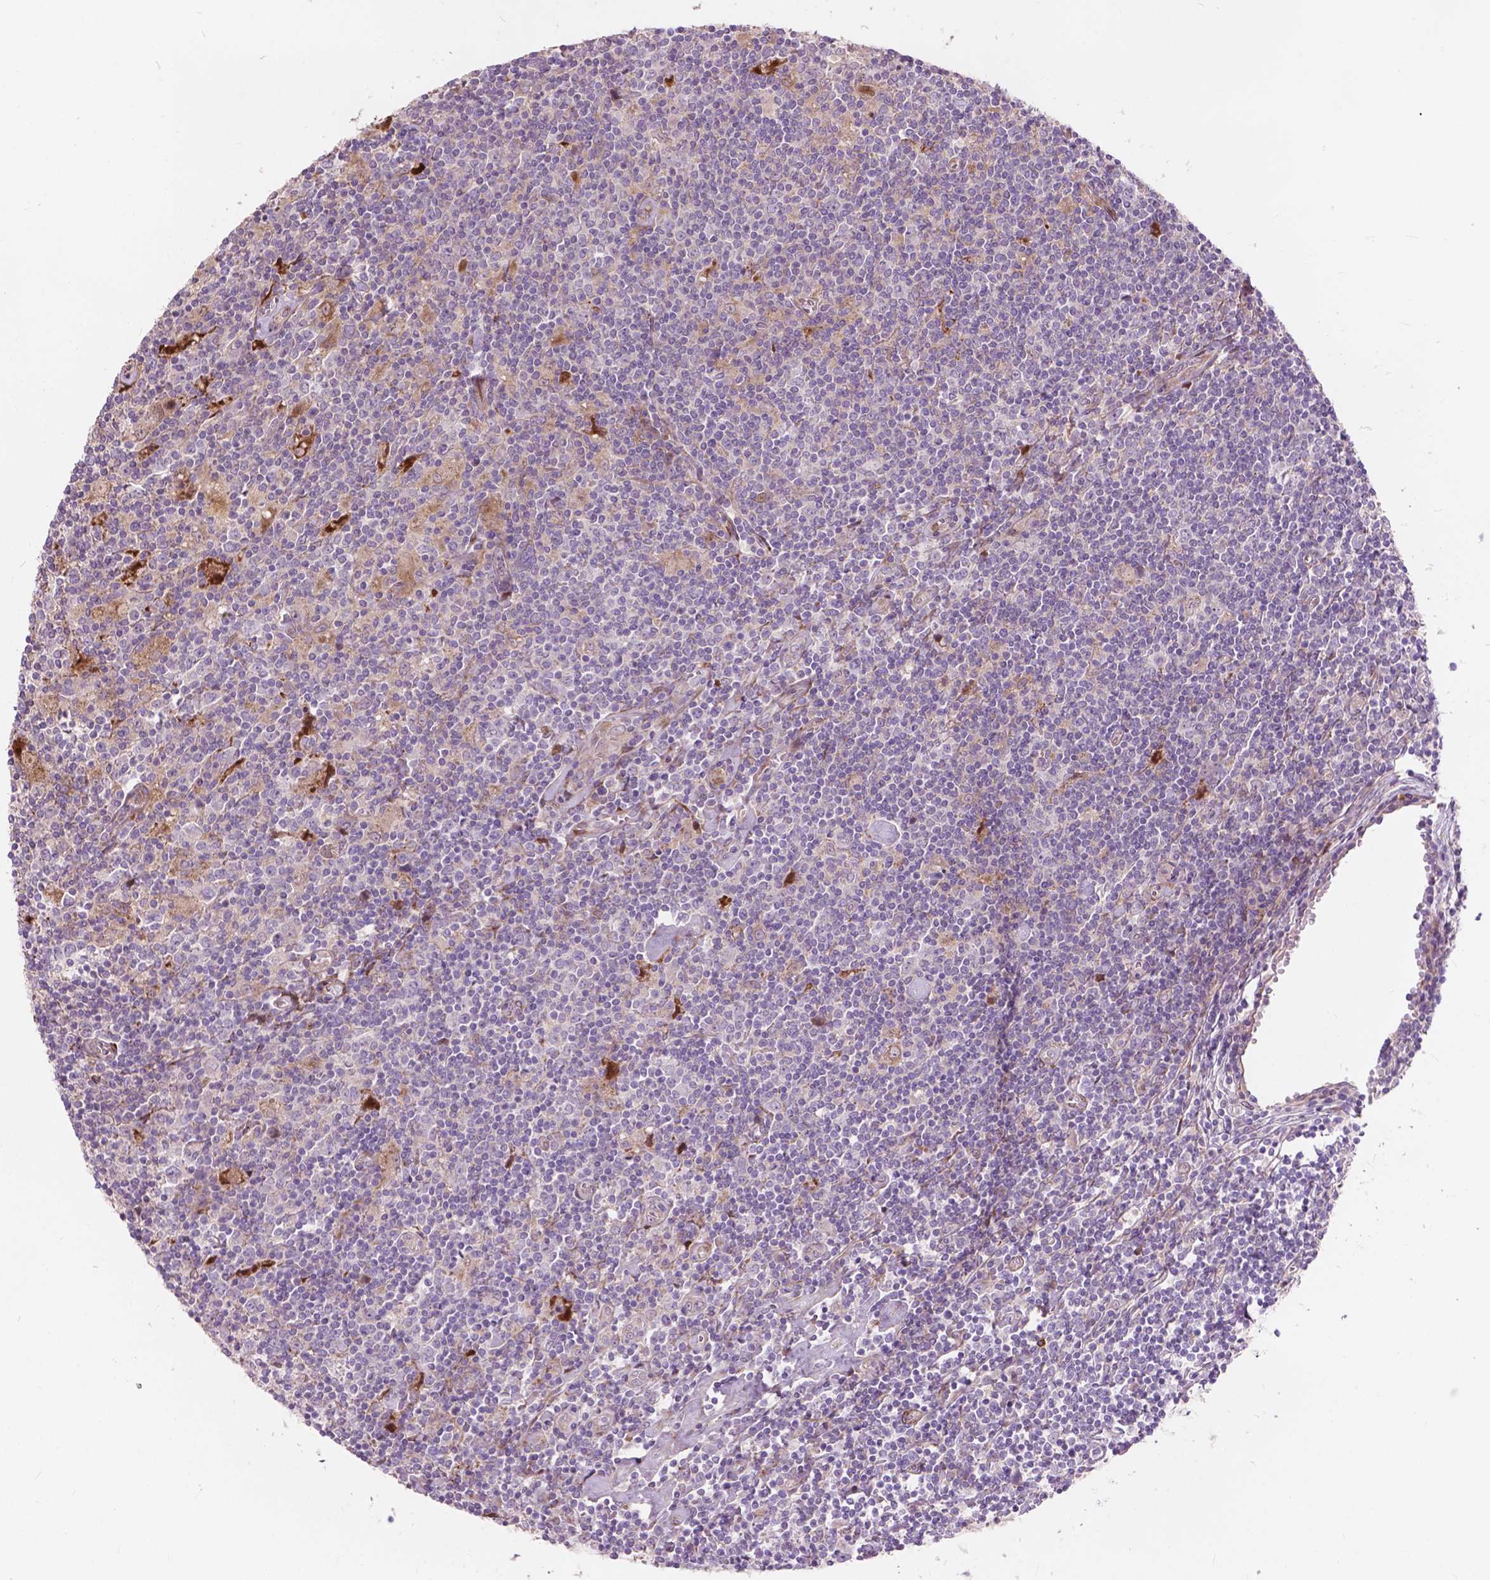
{"staining": {"intensity": "negative", "quantity": "none", "location": "none"}, "tissue": "lymphoma", "cell_type": "Tumor cells", "image_type": "cancer", "snomed": [{"axis": "morphology", "description": "Hodgkin's disease, NOS"}, {"axis": "topography", "description": "Lymph node"}], "caption": "Immunohistochemical staining of human Hodgkin's disease shows no significant positivity in tumor cells.", "gene": "MORN1", "patient": {"sex": "male", "age": 40}}